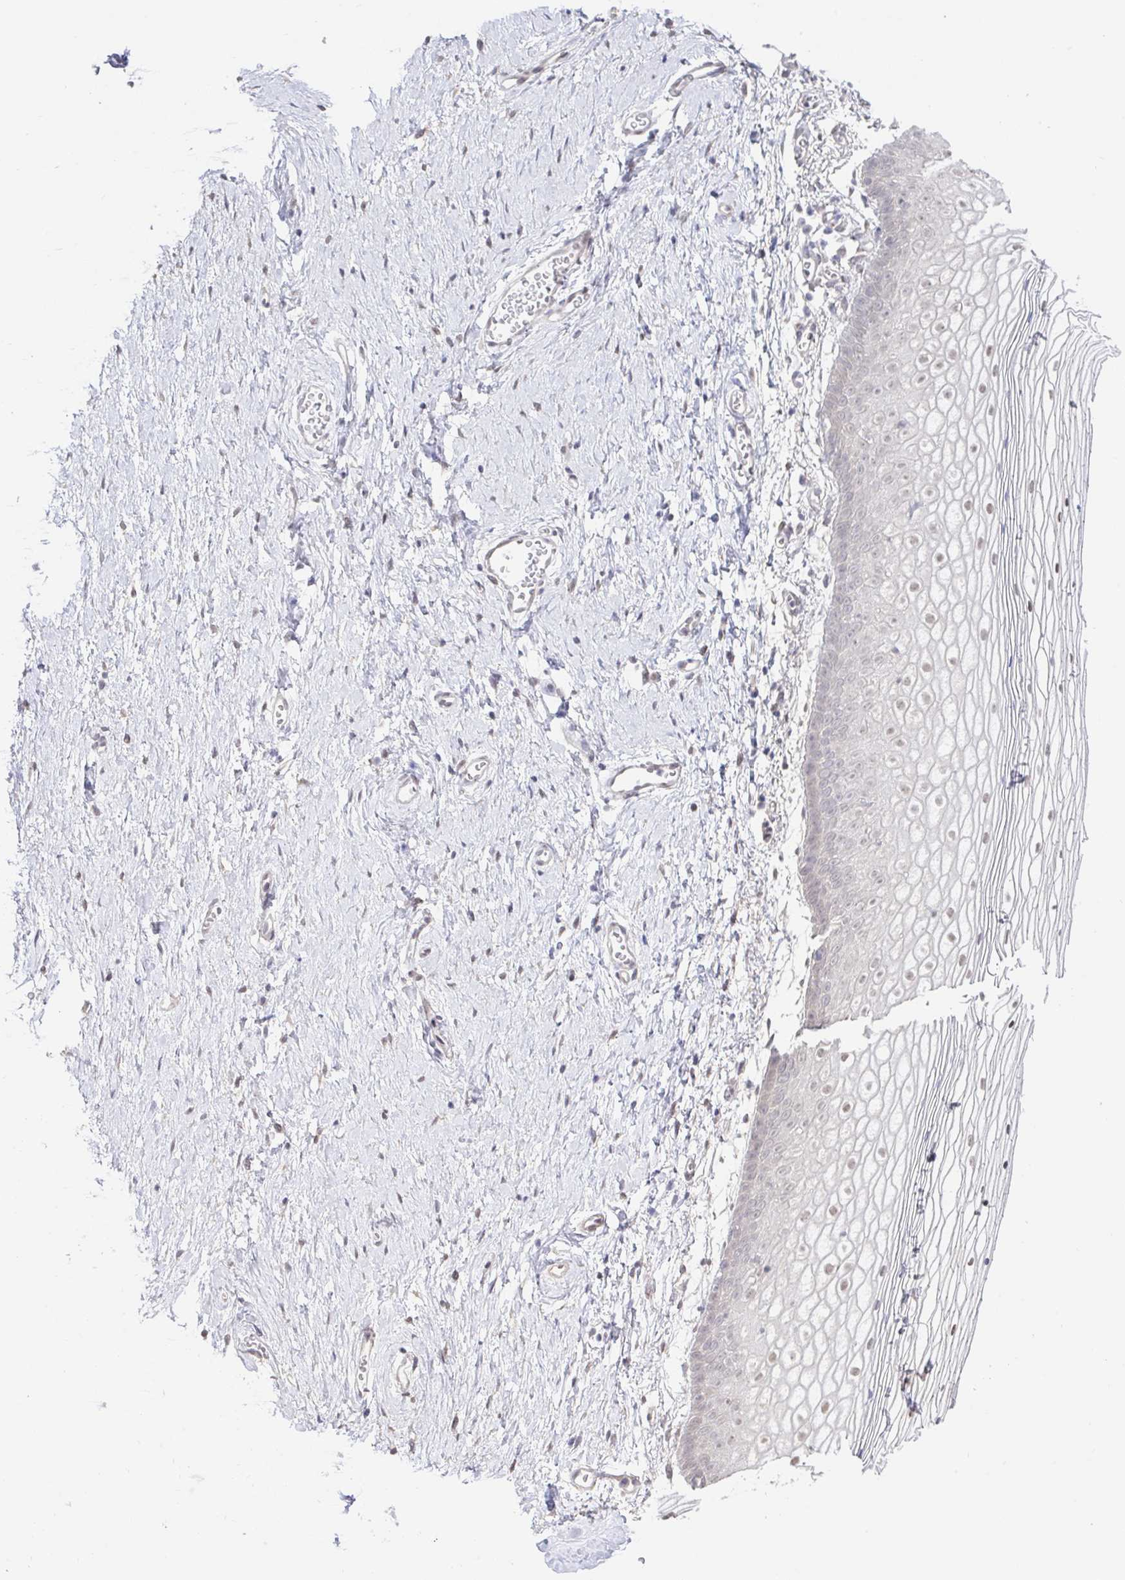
{"staining": {"intensity": "weak", "quantity": "<25%", "location": "nuclear"}, "tissue": "vagina", "cell_type": "Squamous epithelial cells", "image_type": "normal", "snomed": [{"axis": "morphology", "description": "Normal tissue, NOS"}, {"axis": "topography", "description": "Vagina"}], "caption": "Histopathology image shows no significant protein positivity in squamous epithelial cells of normal vagina.", "gene": "HYPK", "patient": {"sex": "female", "age": 56}}